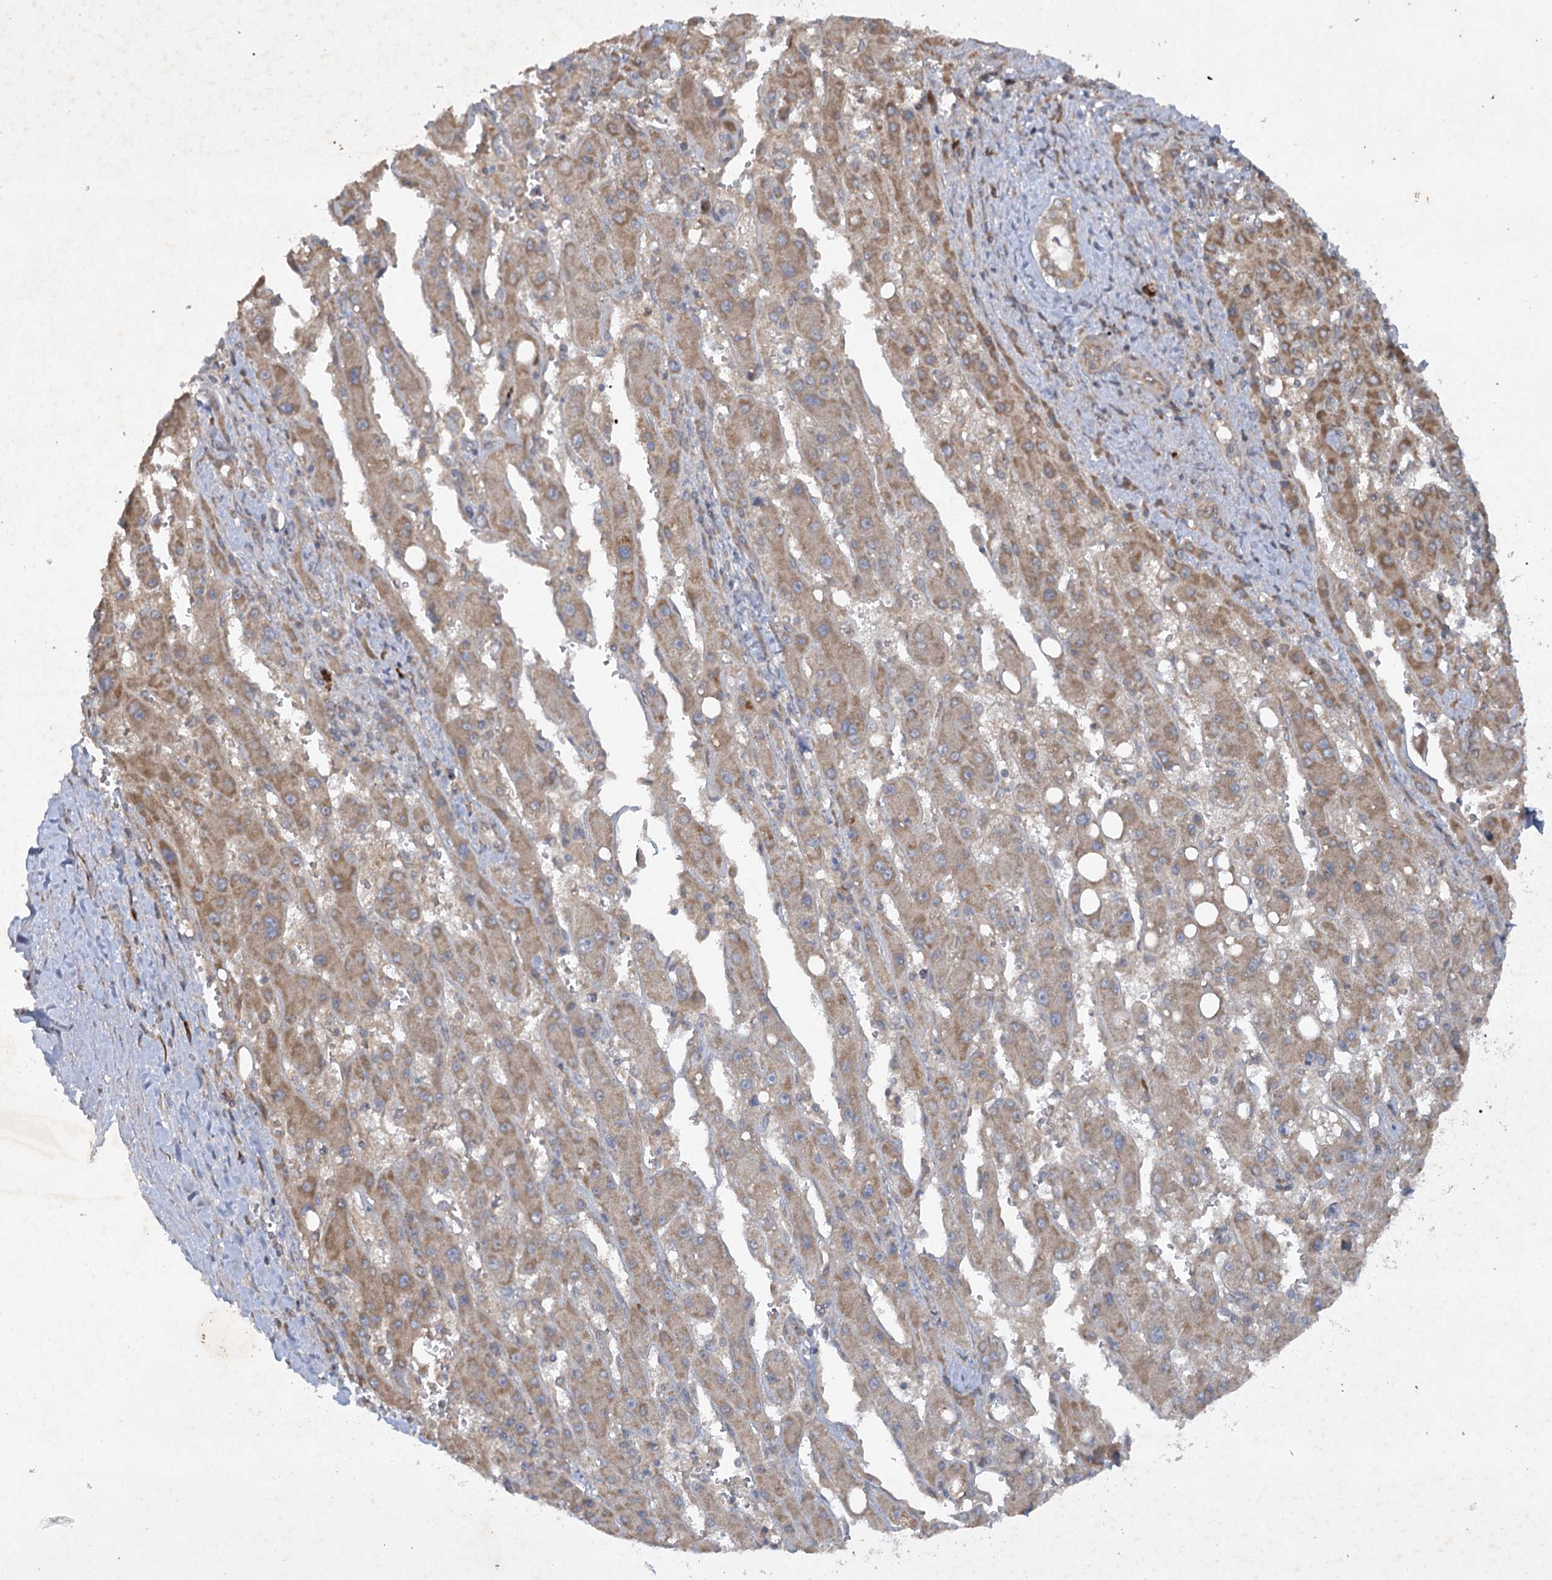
{"staining": {"intensity": "moderate", "quantity": ">75%", "location": "cytoplasmic/membranous"}, "tissue": "liver cancer", "cell_type": "Tumor cells", "image_type": "cancer", "snomed": [{"axis": "morphology", "description": "Carcinoma, Hepatocellular, NOS"}, {"axis": "topography", "description": "Liver"}], "caption": "This photomicrograph demonstrates IHC staining of human liver cancer (hepatocellular carcinoma), with medium moderate cytoplasmic/membranous positivity in about >75% of tumor cells.", "gene": "TRAF3IP1", "patient": {"sex": "female", "age": 73}}